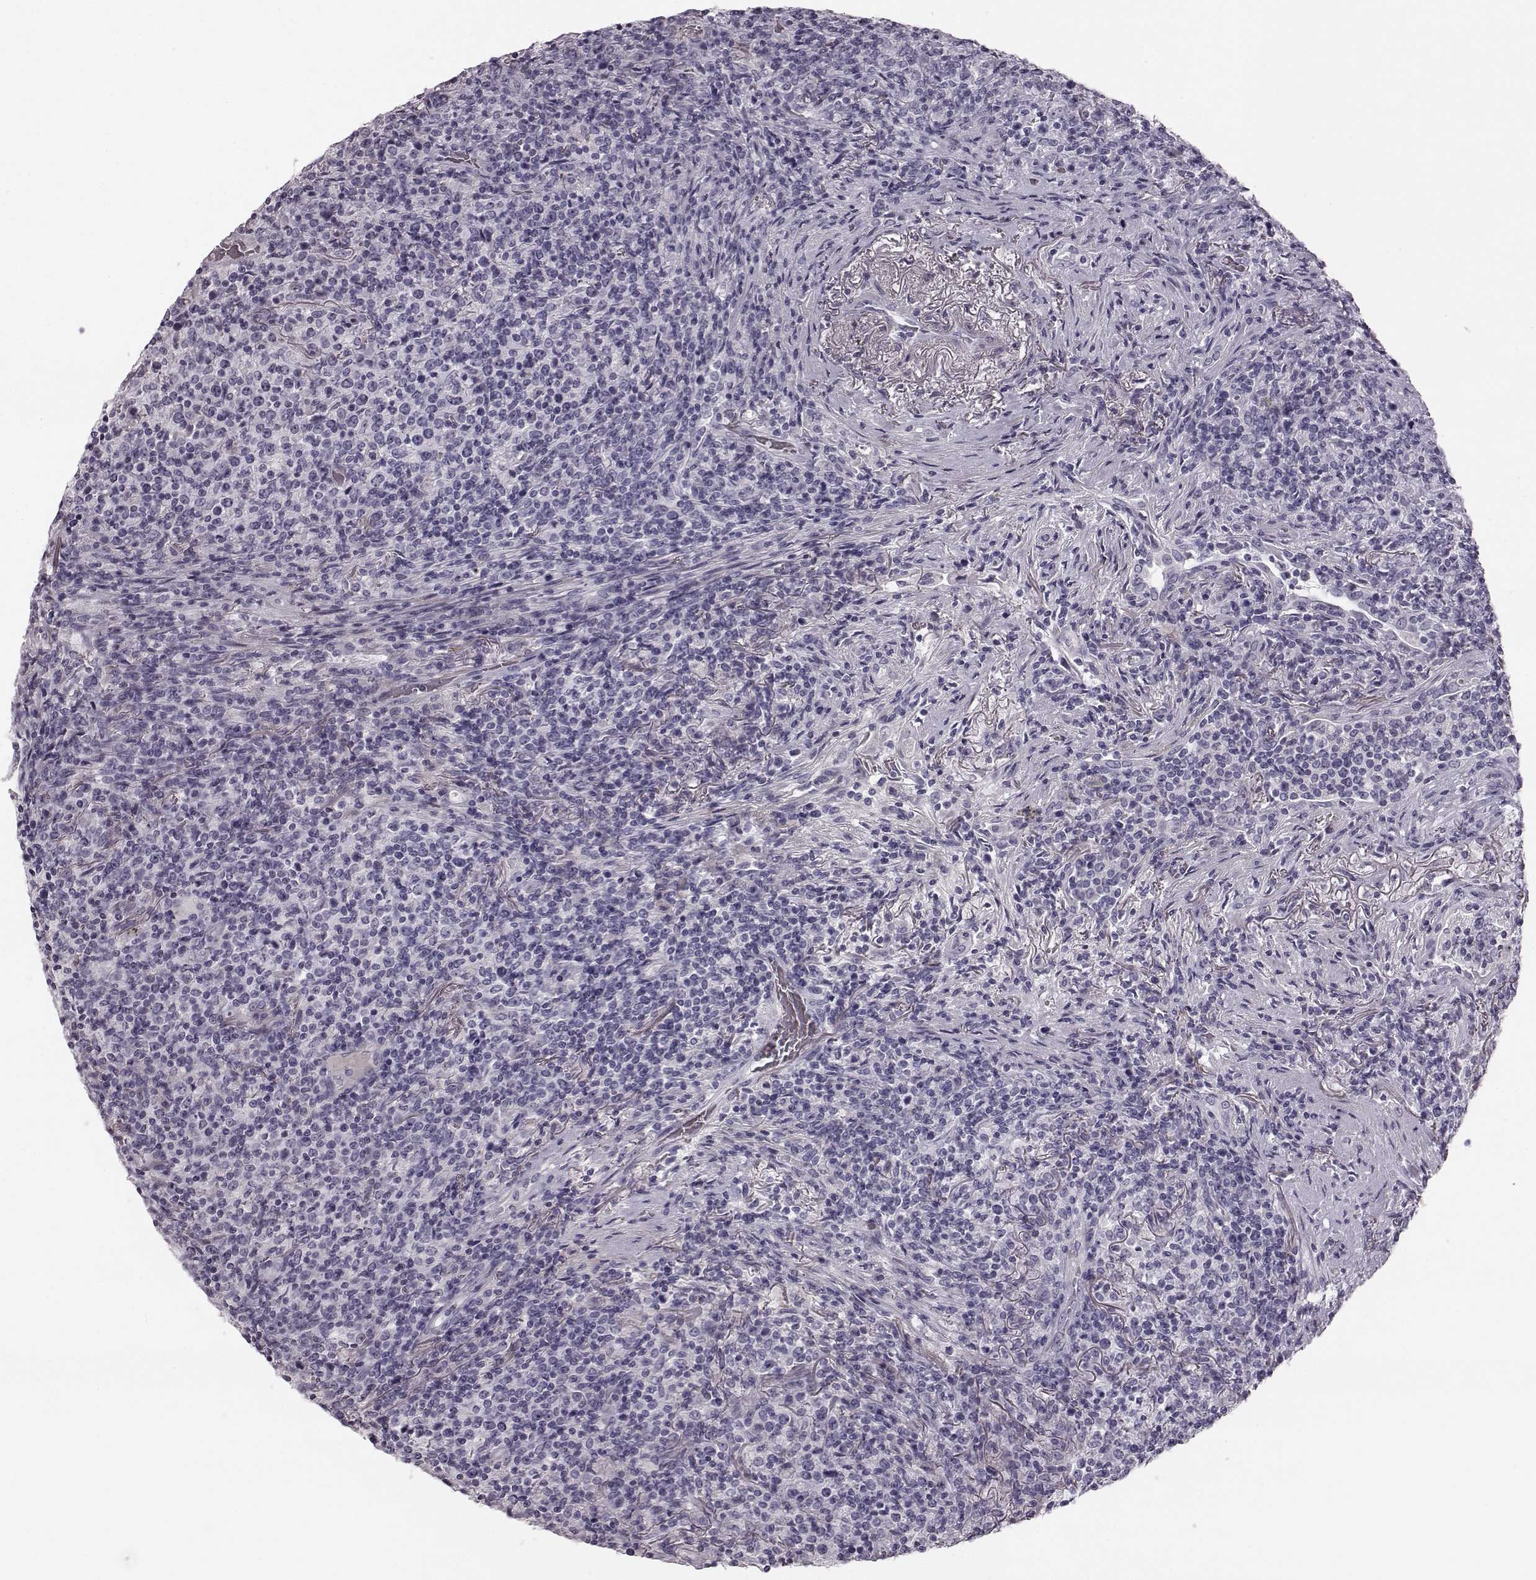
{"staining": {"intensity": "negative", "quantity": "none", "location": "none"}, "tissue": "lymphoma", "cell_type": "Tumor cells", "image_type": "cancer", "snomed": [{"axis": "morphology", "description": "Malignant lymphoma, non-Hodgkin's type, High grade"}, {"axis": "topography", "description": "Lung"}], "caption": "Immunohistochemistry of human lymphoma reveals no positivity in tumor cells.", "gene": "ZNF433", "patient": {"sex": "male", "age": 79}}